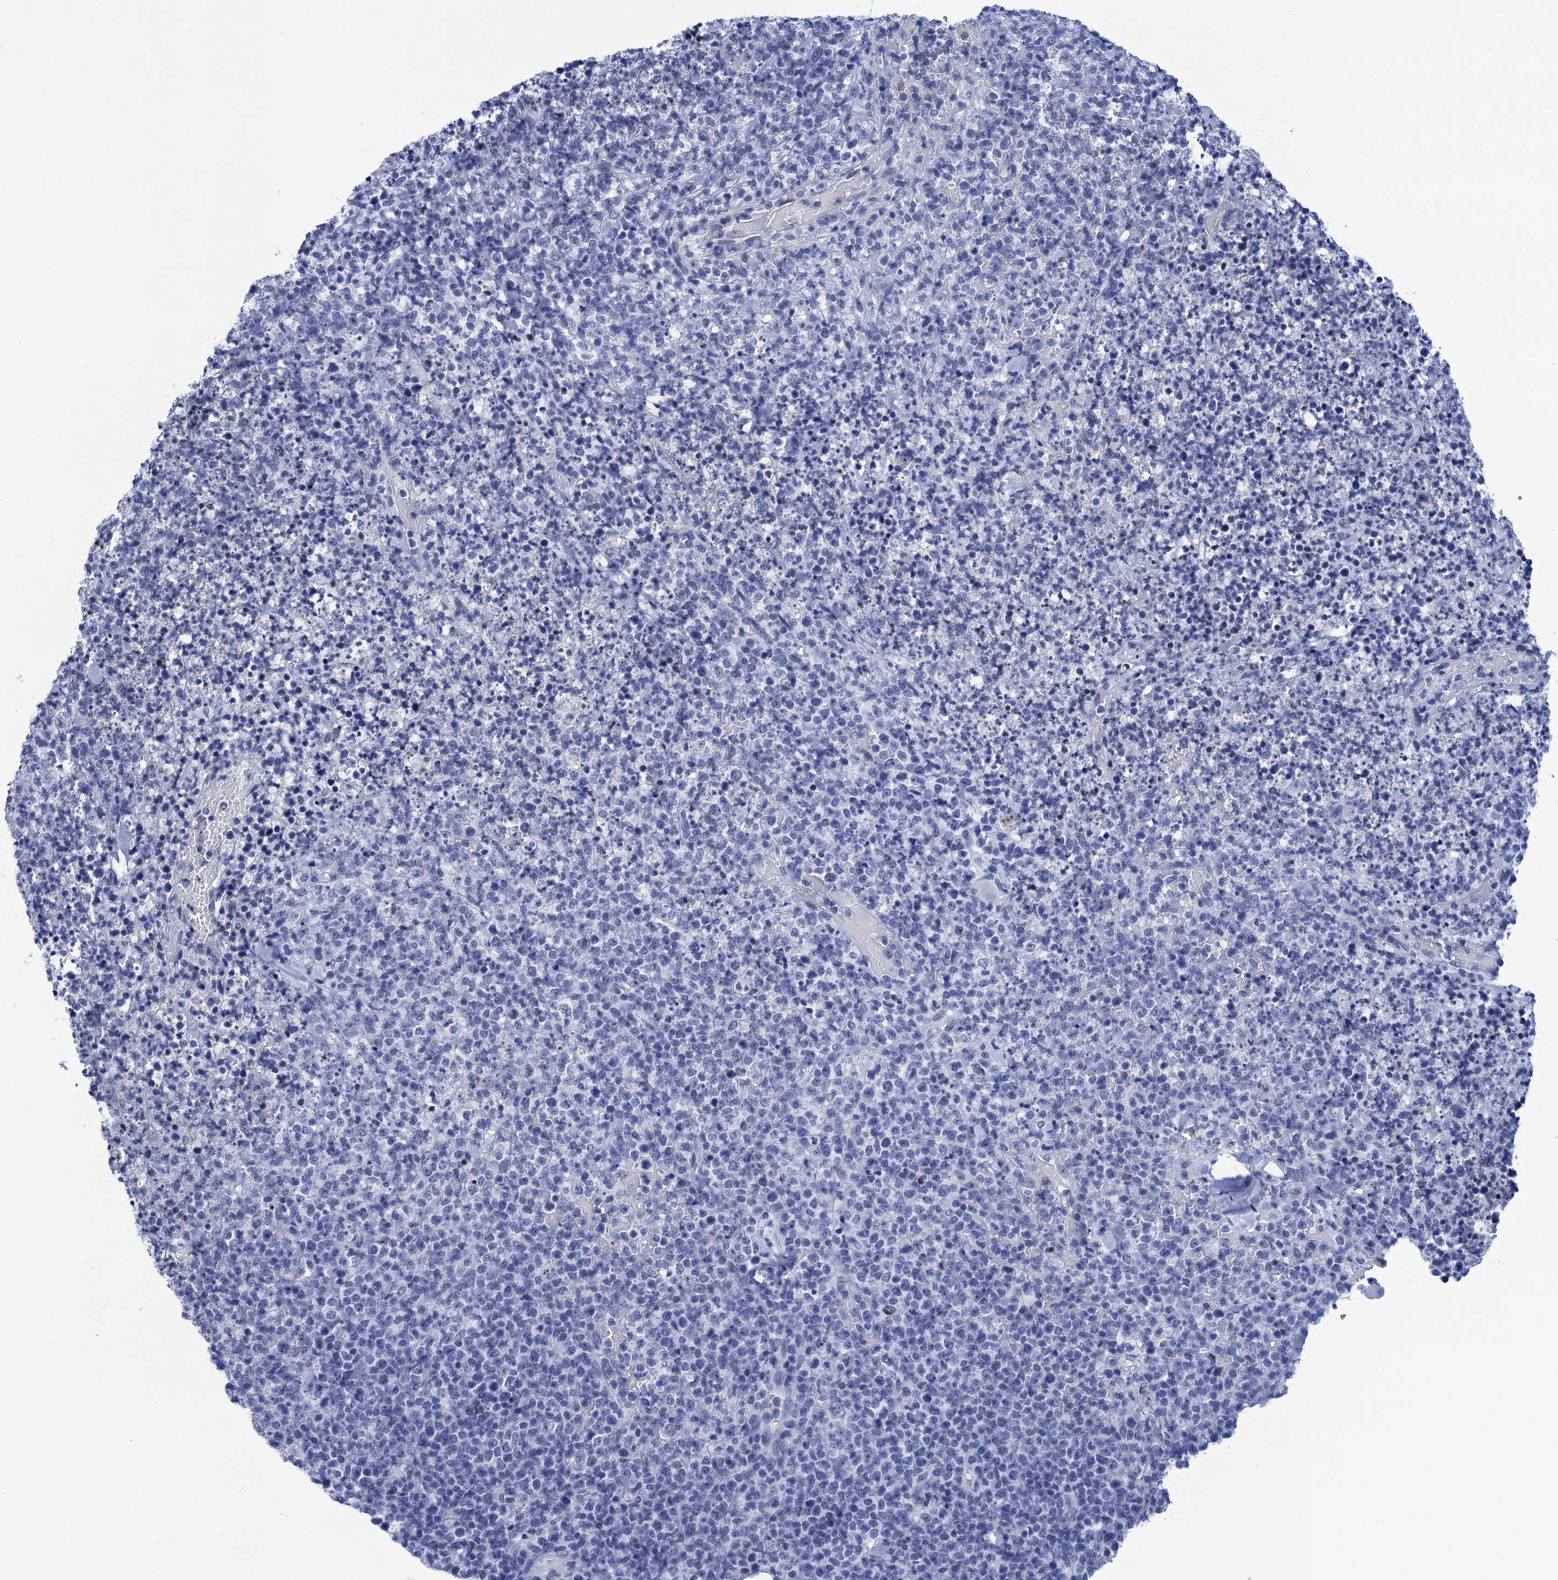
{"staining": {"intensity": "negative", "quantity": "none", "location": "none"}, "tissue": "lymphoma", "cell_type": "Tumor cells", "image_type": "cancer", "snomed": [{"axis": "morphology", "description": "Malignant lymphoma, non-Hodgkin's type, High grade"}, {"axis": "topography", "description": "Colon"}], "caption": "The immunohistochemistry (IHC) histopathology image has no significant expression in tumor cells of lymphoma tissue. Brightfield microscopy of IHC stained with DAB (3,3'-diaminobenzidine) (brown) and hematoxylin (blue), captured at high magnification.", "gene": "METTL25", "patient": {"sex": "female", "age": 53}}